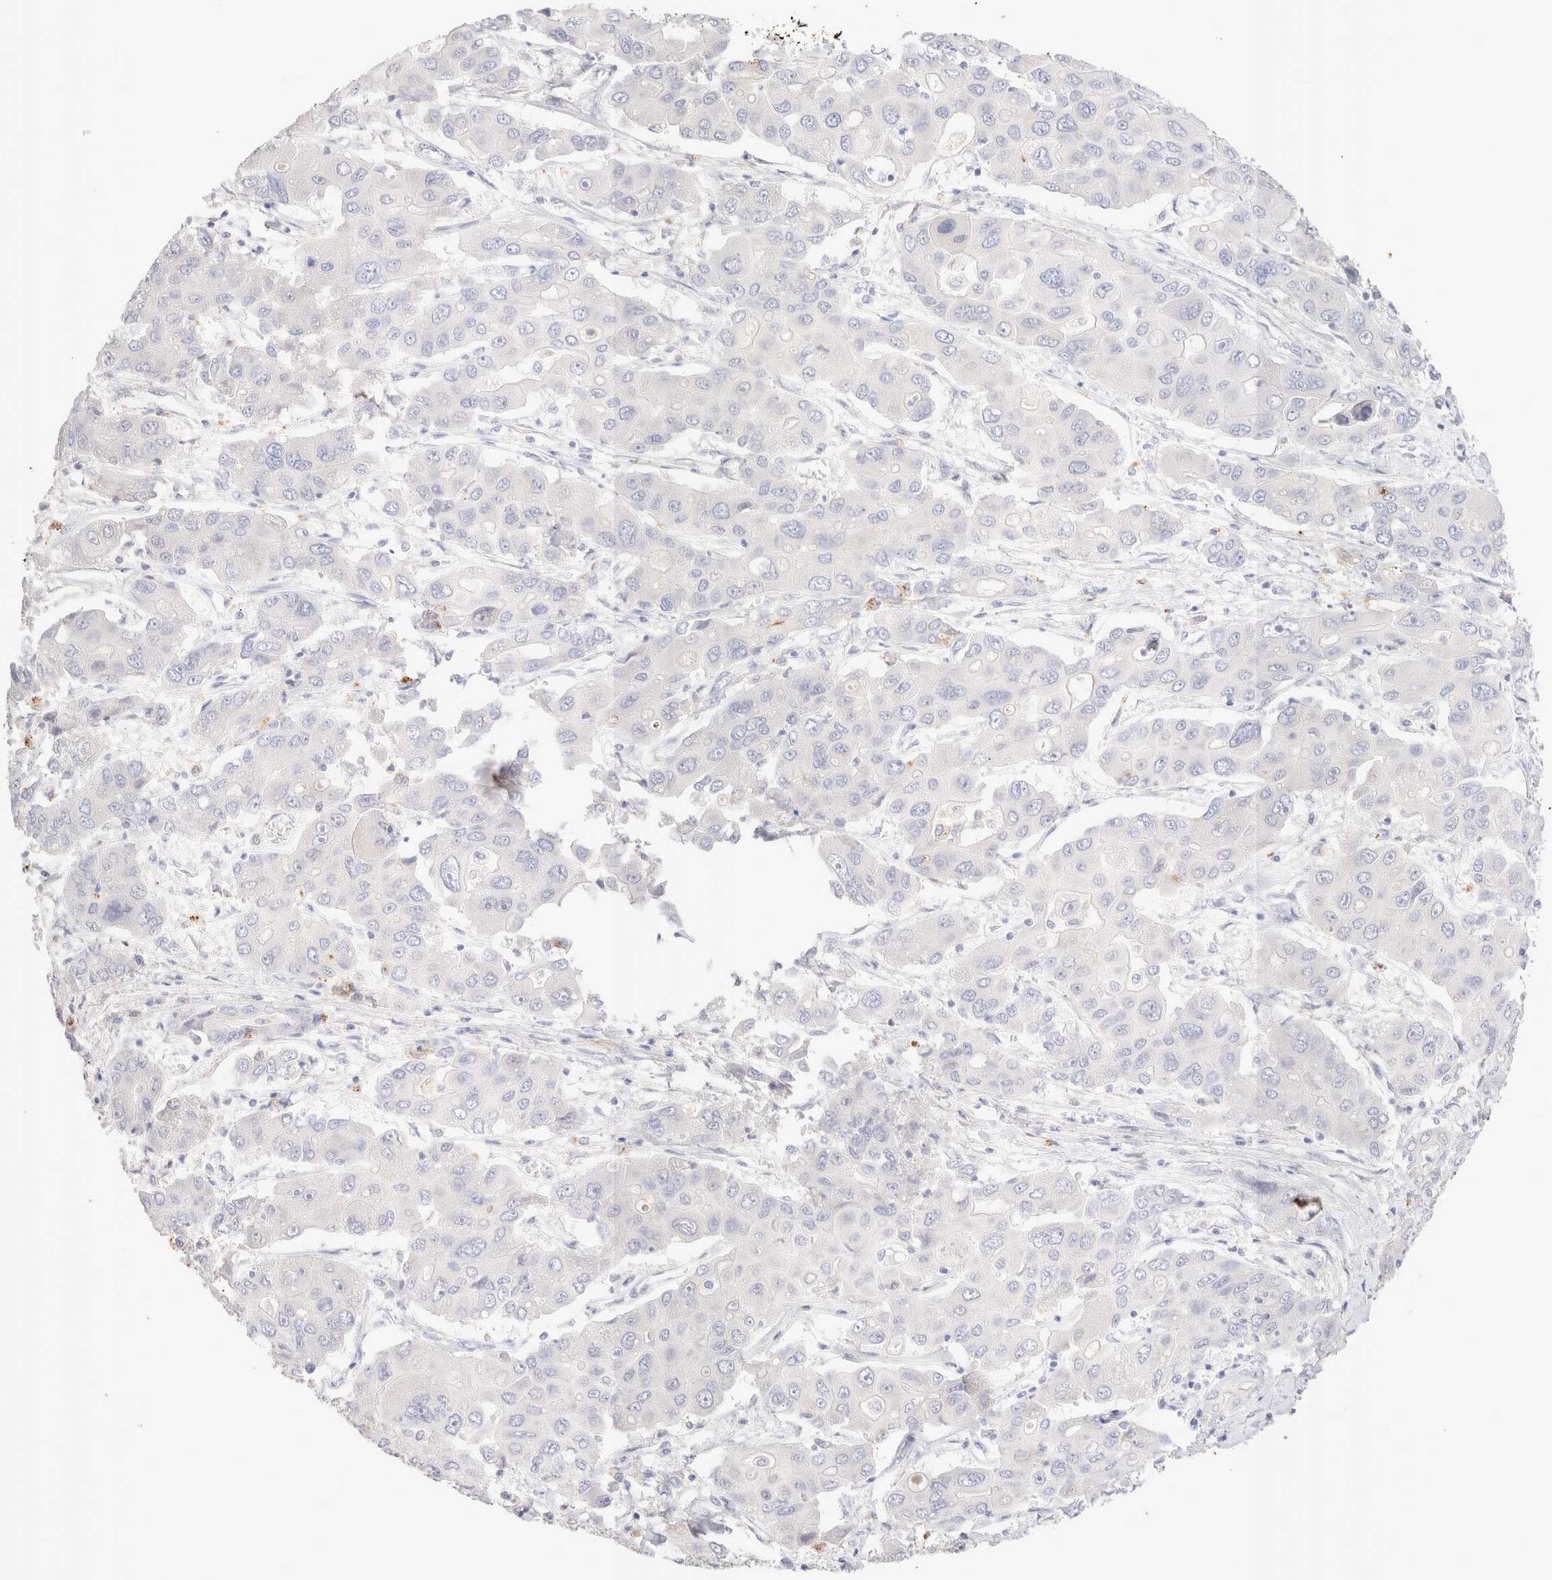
{"staining": {"intensity": "negative", "quantity": "none", "location": "none"}, "tissue": "liver cancer", "cell_type": "Tumor cells", "image_type": "cancer", "snomed": [{"axis": "morphology", "description": "Cholangiocarcinoma"}, {"axis": "topography", "description": "Liver"}], "caption": "Tumor cells show no significant expression in cholangiocarcinoma (liver).", "gene": "EPCAM", "patient": {"sex": "male", "age": 67}}